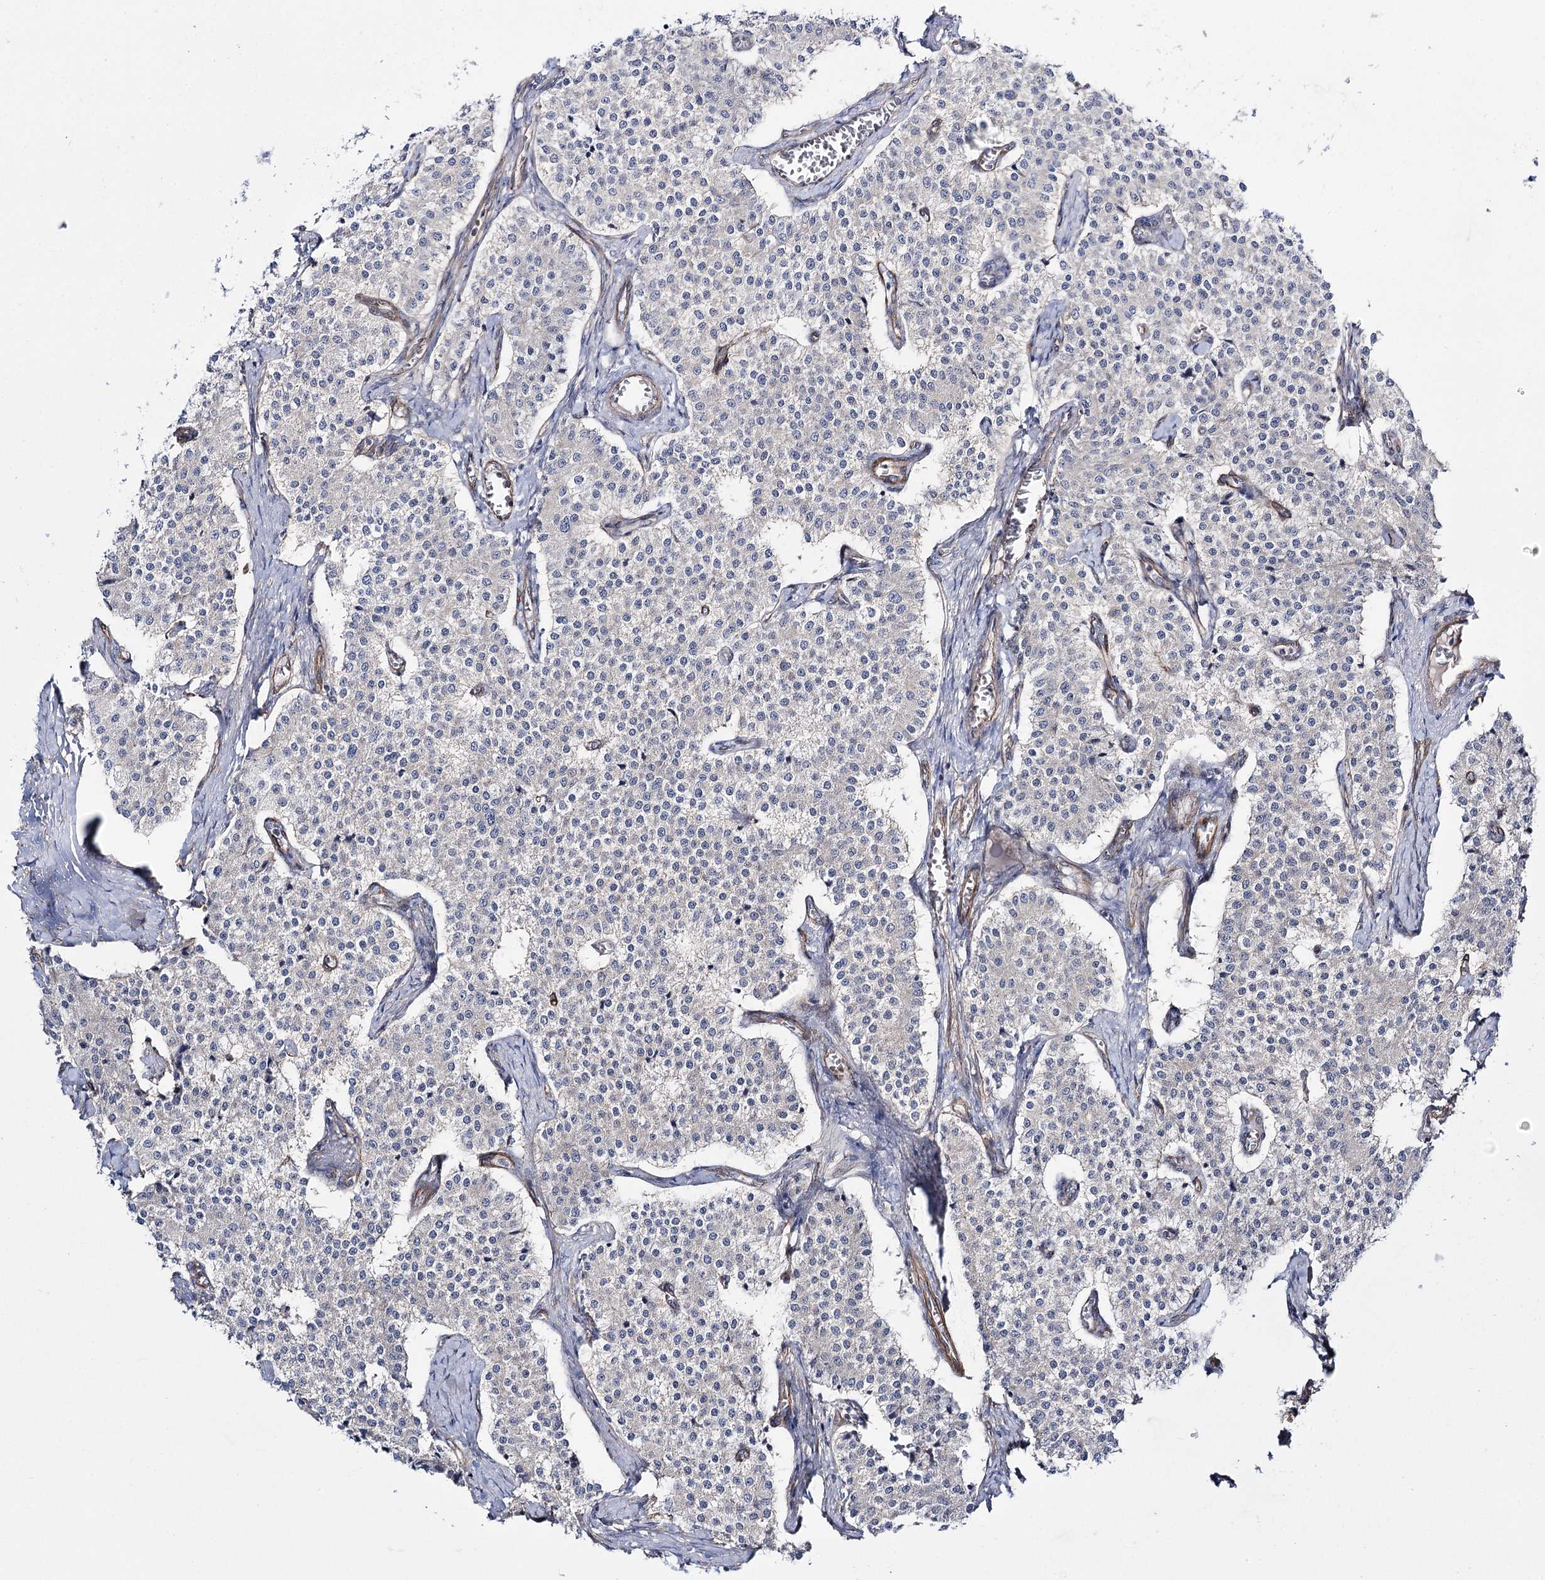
{"staining": {"intensity": "negative", "quantity": "none", "location": "none"}, "tissue": "carcinoid", "cell_type": "Tumor cells", "image_type": "cancer", "snomed": [{"axis": "morphology", "description": "Carcinoid, malignant, NOS"}, {"axis": "topography", "description": "Colon"}], "caption": "High power microscopy micrograph of an IHC photomicrograph of malignant carcinoid, revealing no significant positivity in tumor cells.", "gene": "SH3BP5L", "patient": {"sex": "female", "age": 52}}